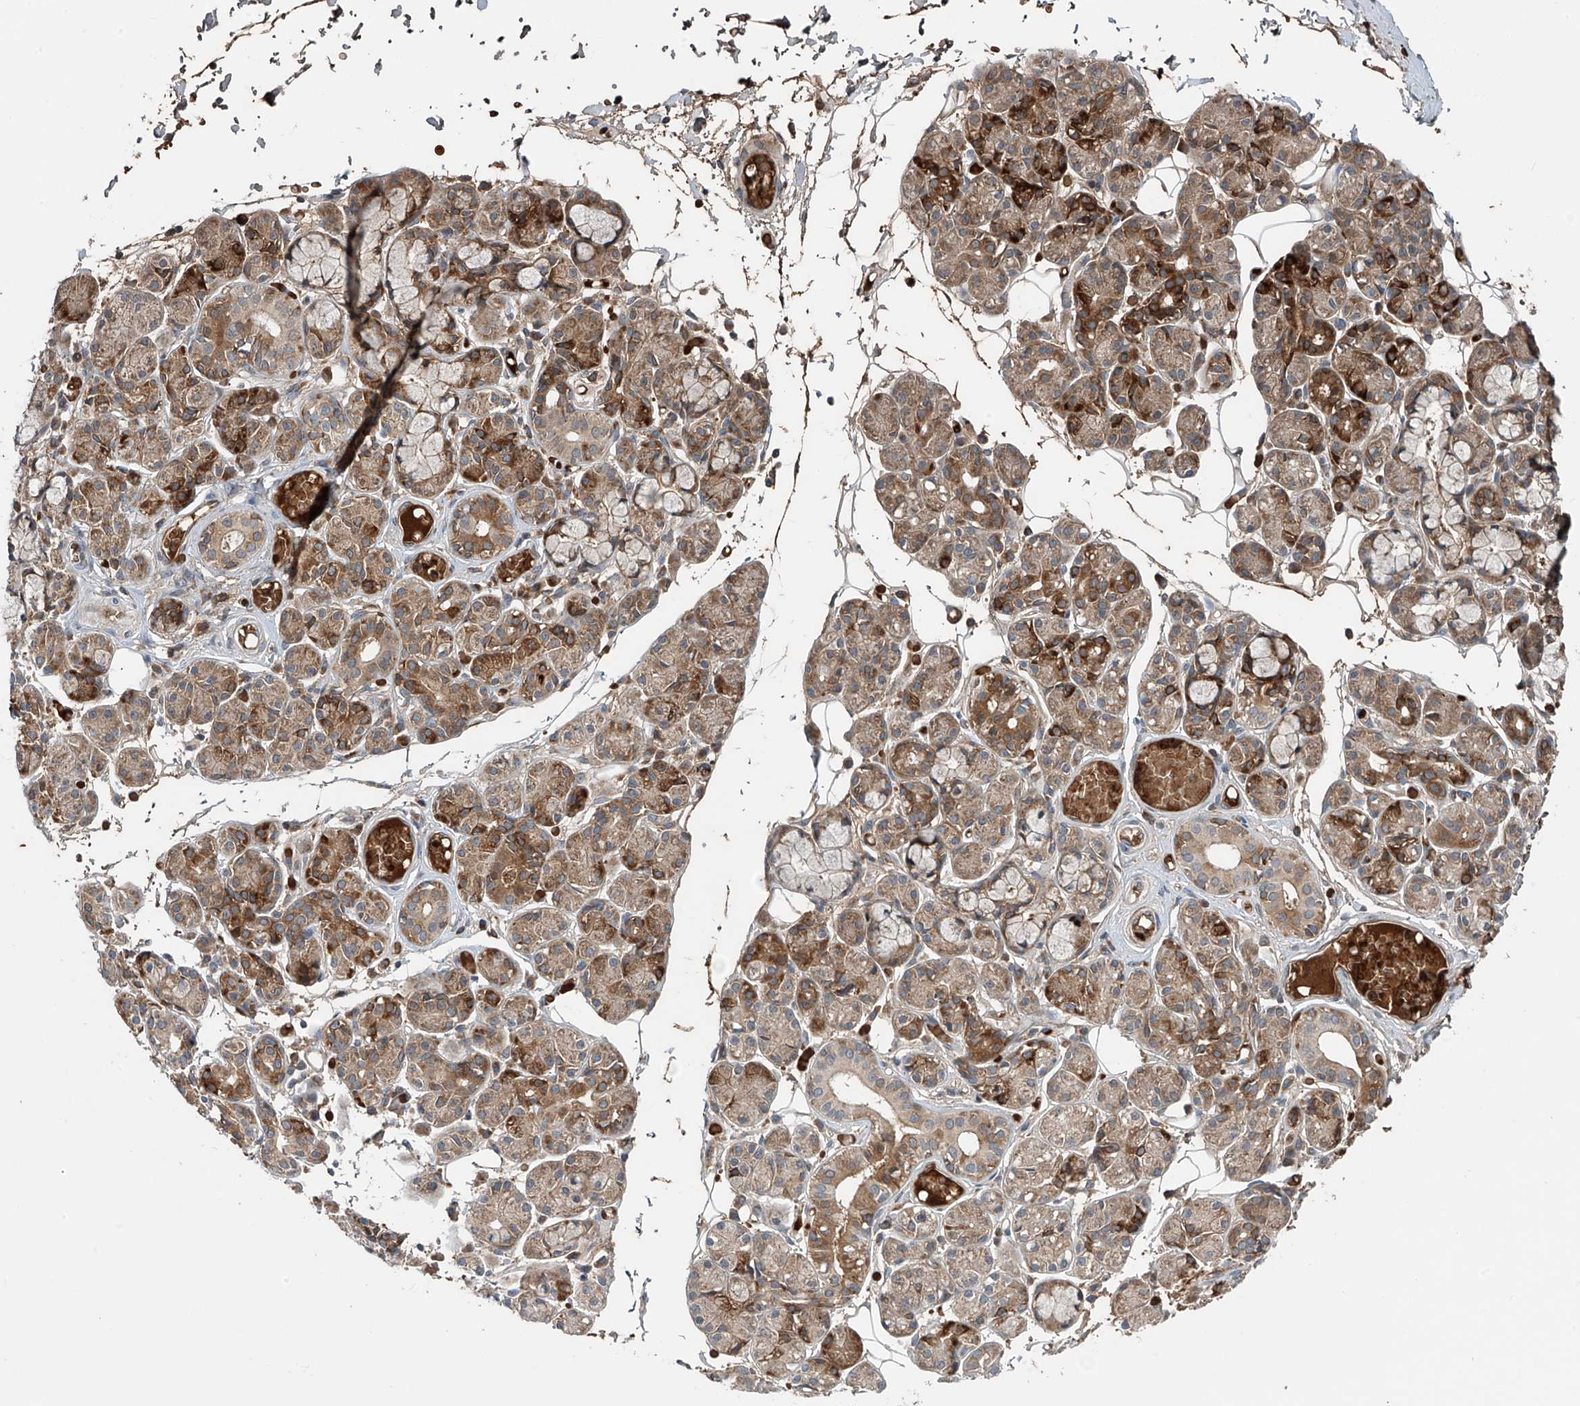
{"staining": {"intensity": "moderate", "quantity": "25%-75%", "location": "cytoplasmic/membranous"}, "tissue": "salivary gland", "cell_type": "Glandular cells", "image_type": "normal", "snomed": [{"axis": "morphology", "description": "Normal tissue, NOS"}, {"axis": "topography", "description": "Salivary gland"}], "caption": "Immunohistochemistry of normal salivary gland demonstrates medium levels of moderate cytoplasmic/membranous staining in approximately 25%-75% of glandular cells.", "gene": "ZDHHC9", "patient": {"sex": "male", "age": 63}}